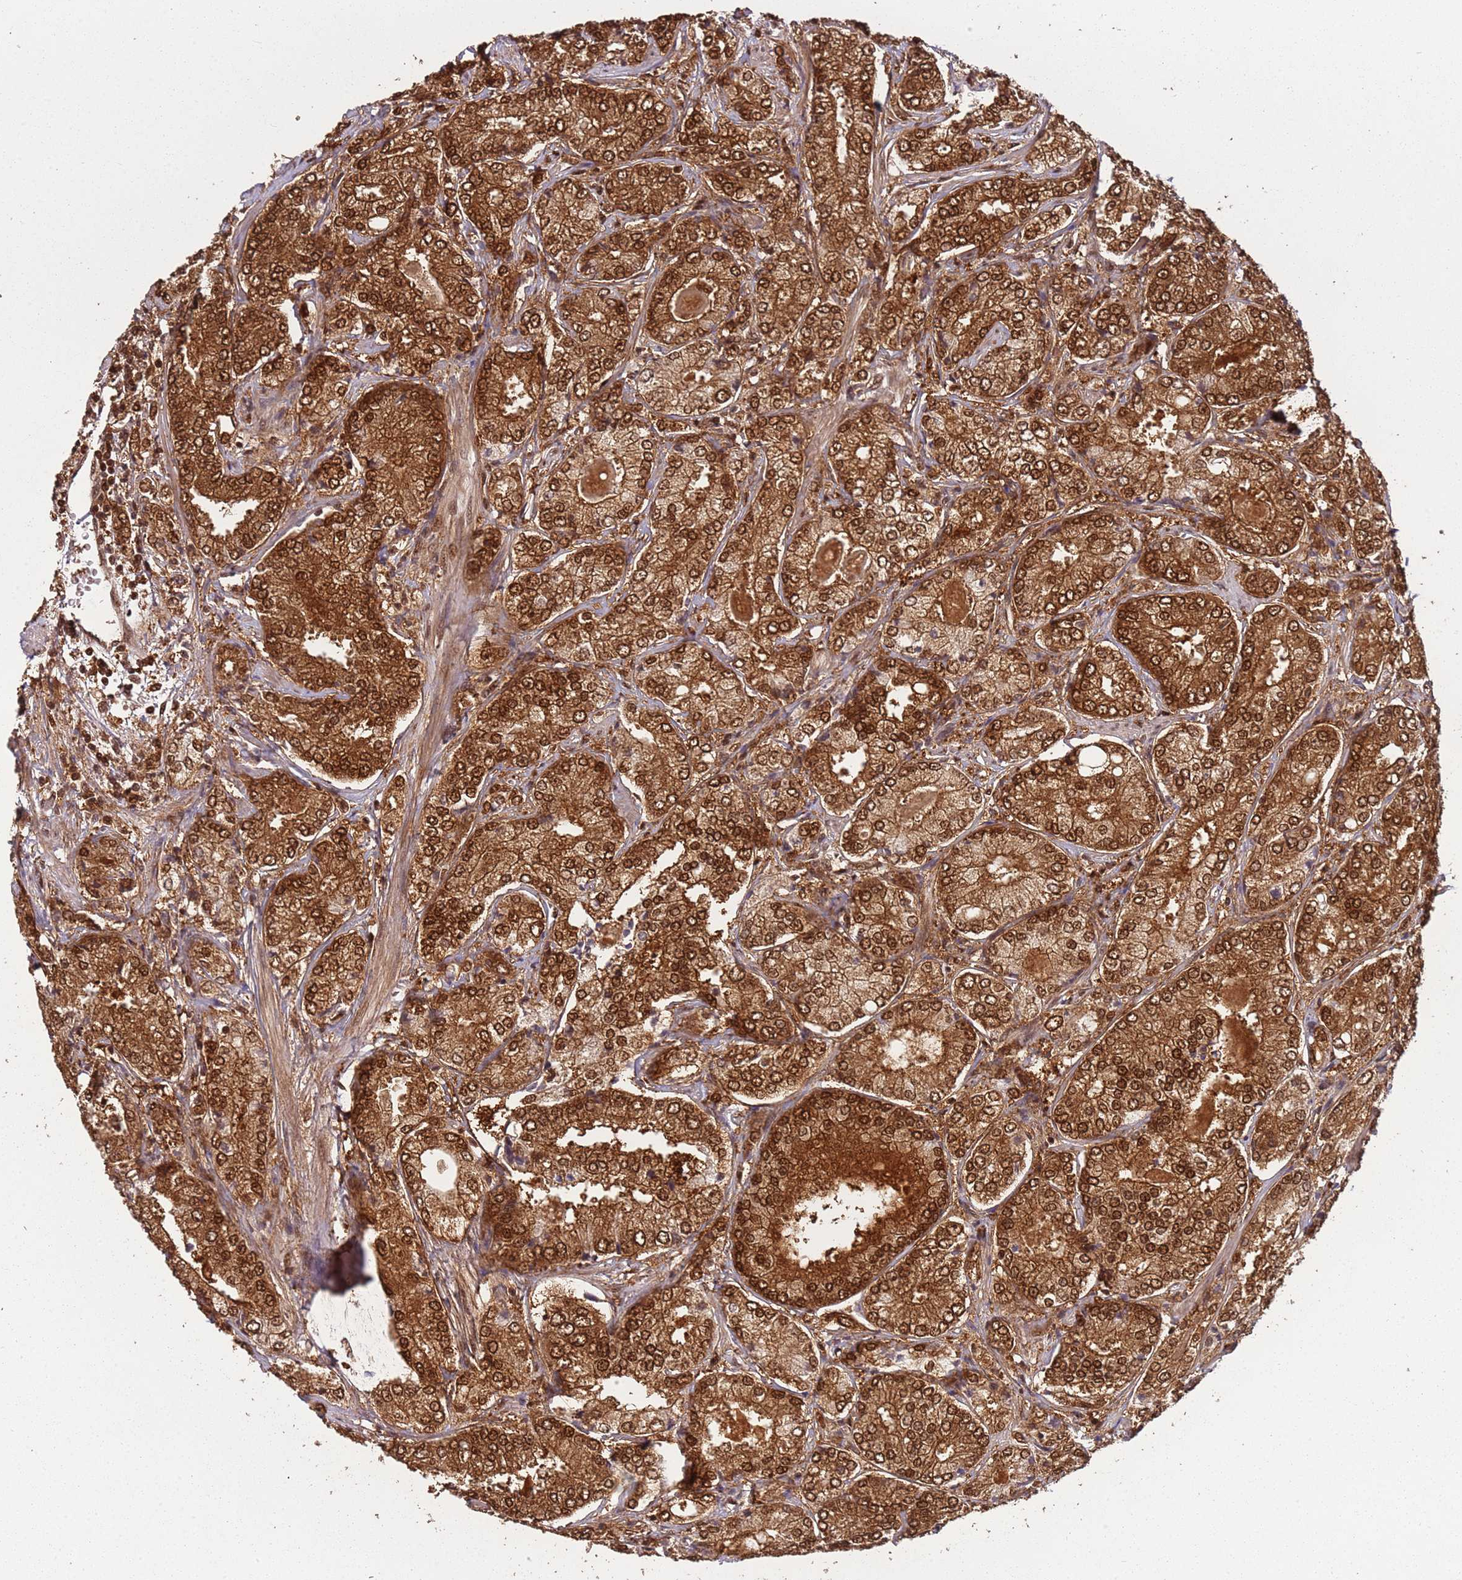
{"staining": {"intensity": "strong", "quantity": ">75%", "location": "cytoplasmic/membranous,nuclear"}, "tissue": "prostate cancer", "cell_type": "Tumor cells", "image_type": "cancer", "snomed": [{"axis": "morphology", "description": "Adenocarcinoma, High grade"}, {"axis": "topography", "description": "Prostate"}], "caption": "Immunohistochemical staining of human prostate cancer (high-grade adenocarcinoma) reveals strong cytoplasmic/membranous and nuclear protein positivity in about >75% of tumor cells. (DAB IHC with brightfield microscopy, high magnification).", "gene": "PGLS", "patient": {"sex": "male", "age": 63}}